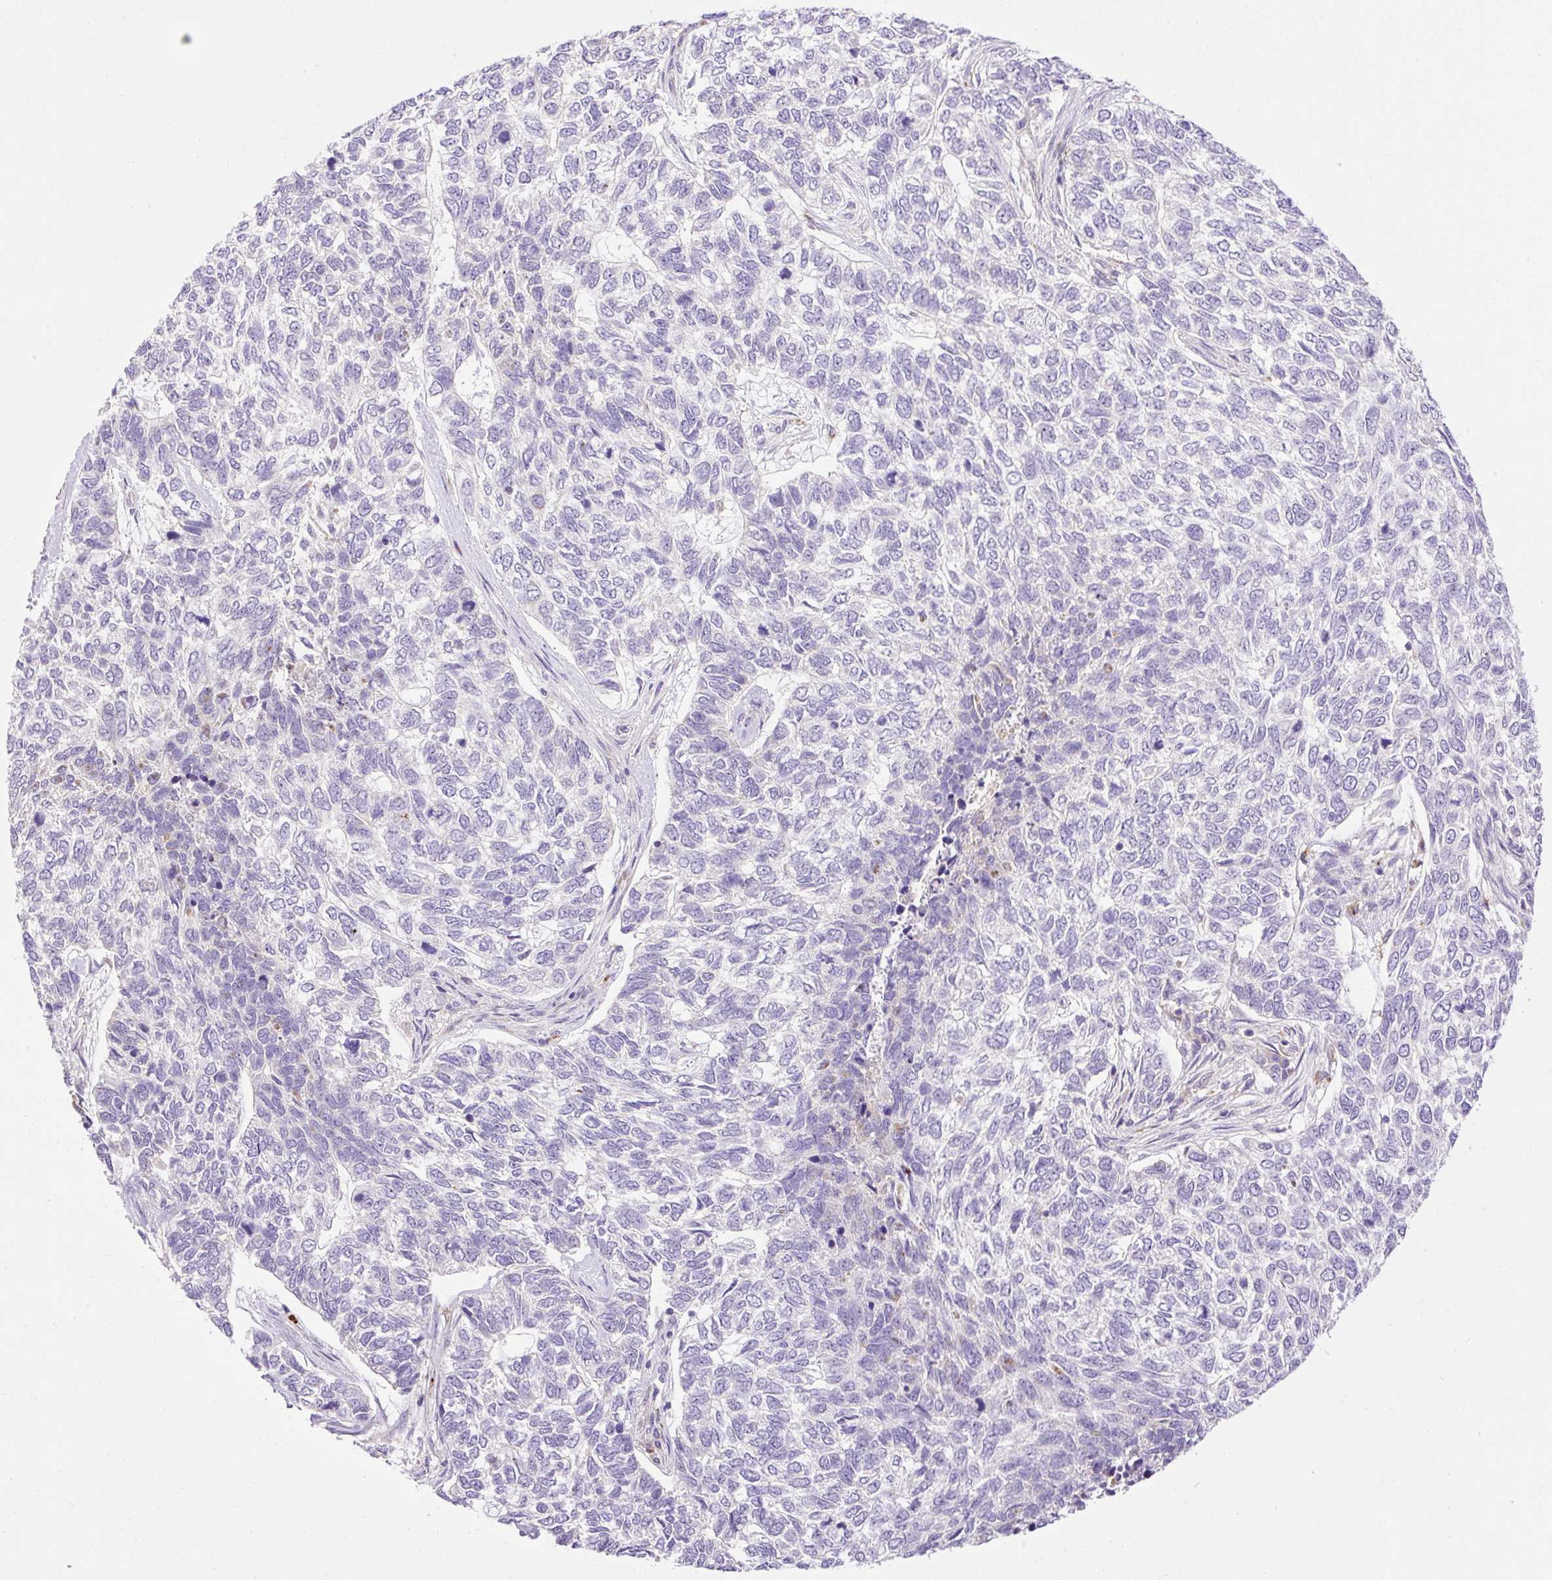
{"staining": {"intensity": "negative", "quantity": "none", "location": "none"}, "tissue": "skin cancer", "cell_type": "Tumor cells", "image_type": "cancer", "snomed": [{"axis": "morphology", "description": "Basal cell carcinoma"}, {"axis": "topography", "description": "Skin"}], "caption": "The histopathology image displays no staining of tumor cells in basal cell carcinoma (skin).", "gene": "HEXB", "patient": {"sex": "female", "age": 65}}